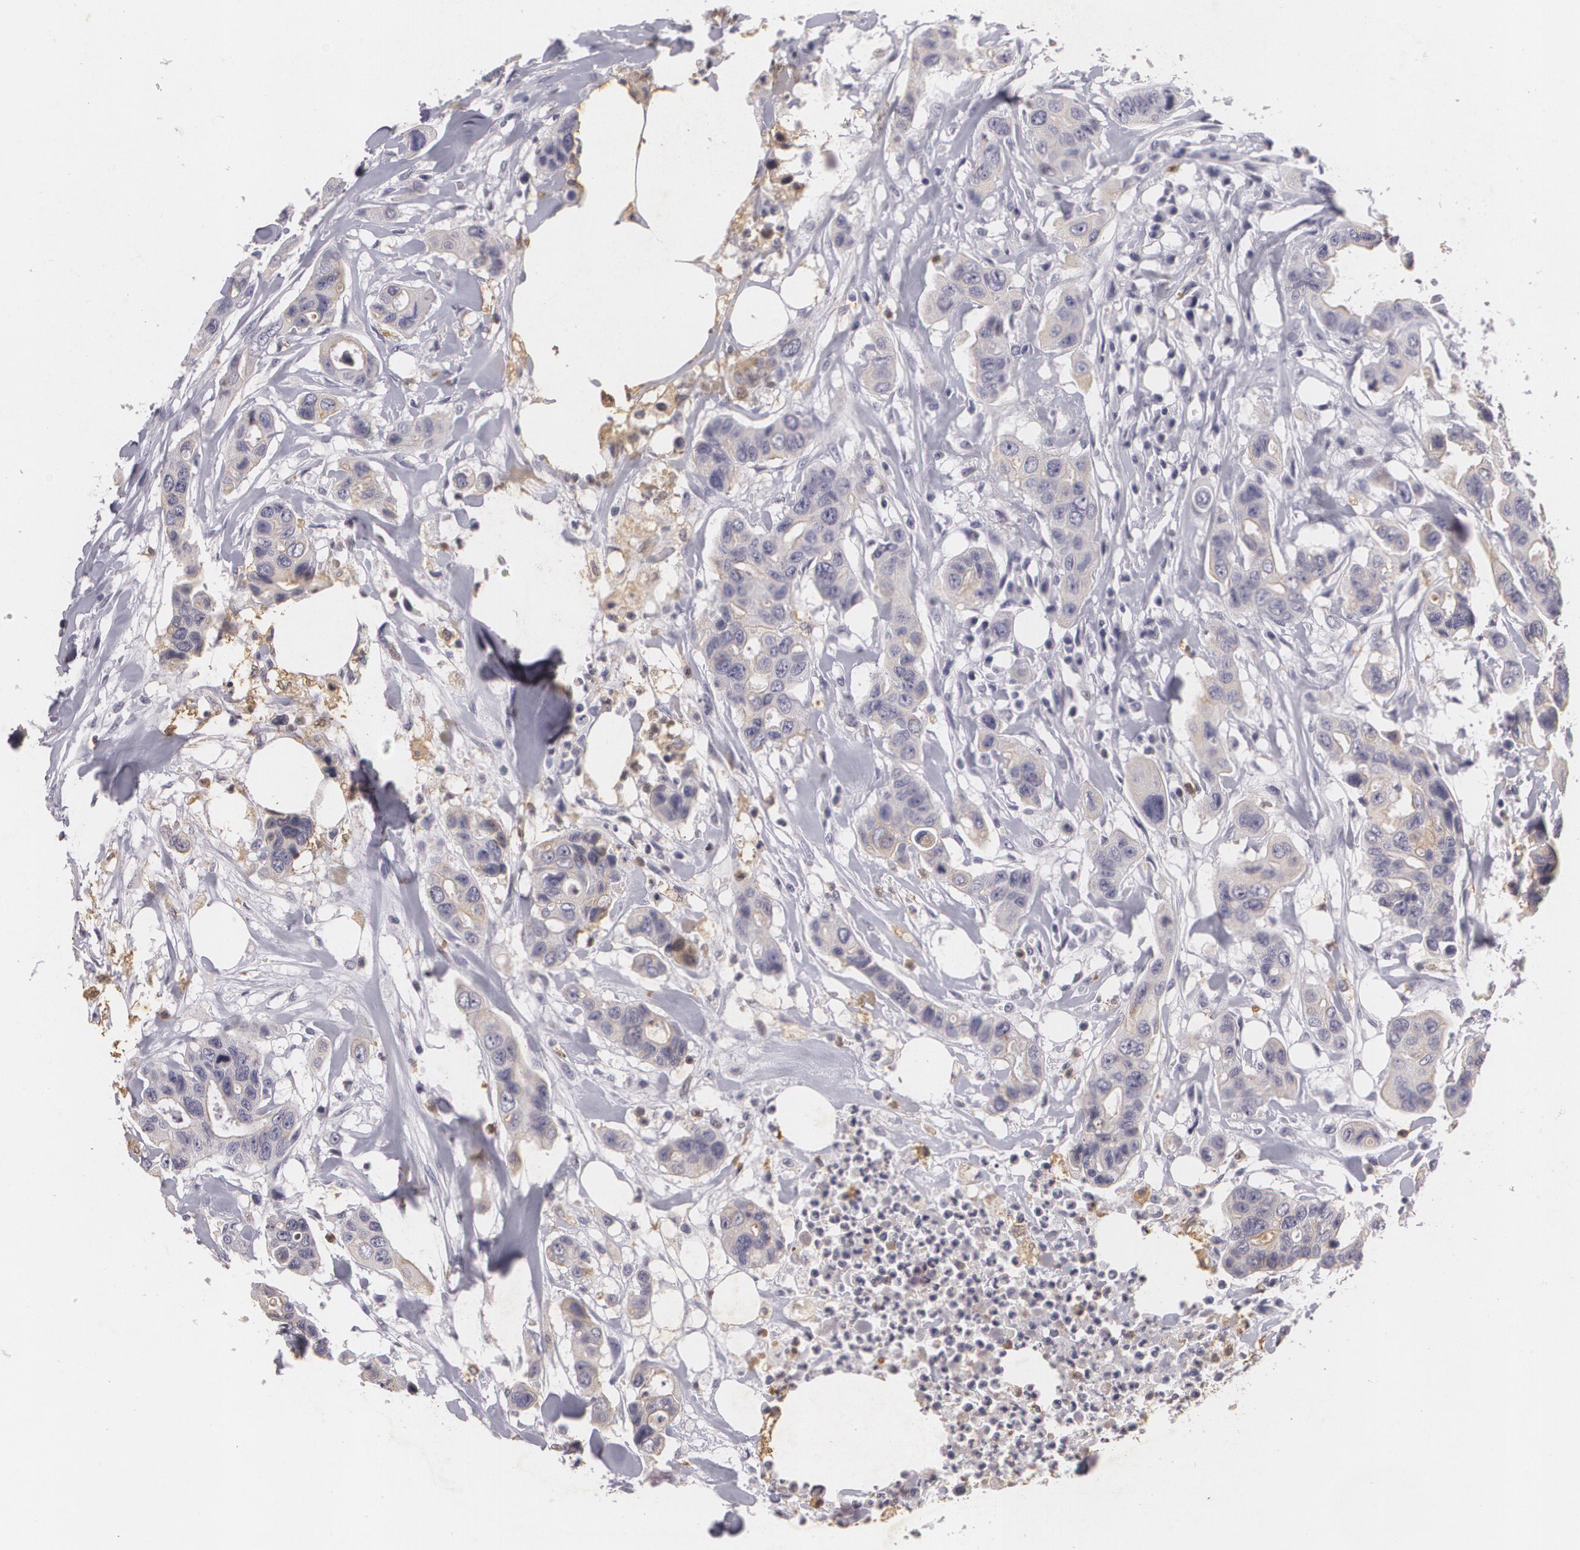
{"staining": {"intensity": "weak", "quantity": "25%-75%", "location": "cytoplasmic/membranous"}, "tissue": "colorectal cancer", "cell_type": "Tumor cells", "image_type": "cancer", "snomed": [{"axis": "morphology", "description": "Adenocarcinoma, NOS"}, {"axis": "topography", "description": "Colon"}], "caption": "Colorectal cancer (adenocarcinoma) stained with DAB (3,3'-diaminobenzidine) IHC exhibits low levels of weak cytoplasmic/membranous positivity in approximately 25%-75% of tumor cells. (Stains: DAB (3,3'-diaminobenzidine) in brown, nuclei in blue, Microscopy: brightfield microscopy at high magnification).", "gene": "KCNA4", "patient": {"sex": "female", "age": 70}}